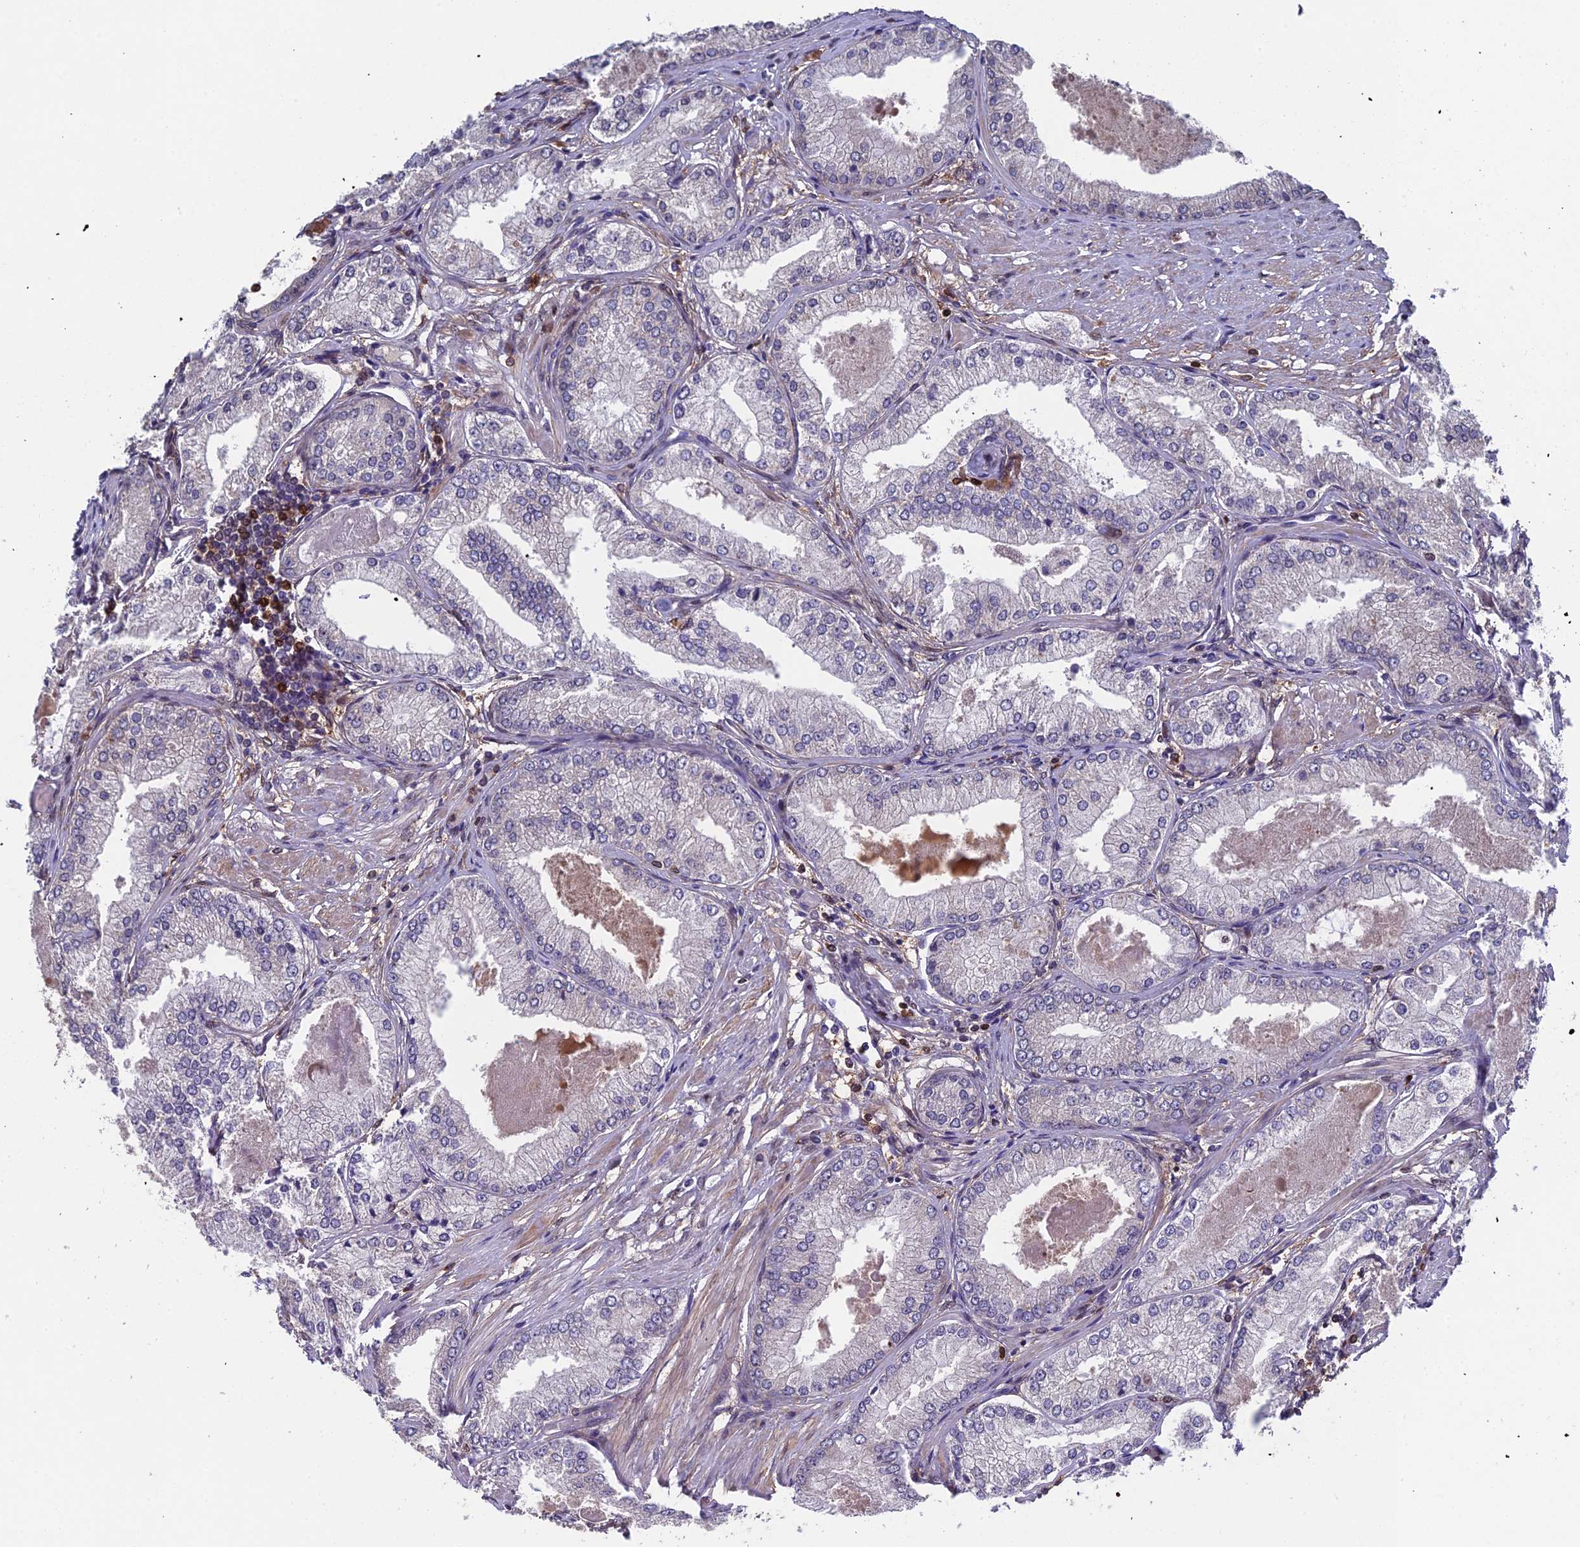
{"staining": {"intensity": "negative", "quantity": "none", "location": "none"}, "tissue": "prostate cancer", "cell_type": "Tumor cells", "image_type": "cancer", "snomed": [{"axis": "morphology", "description": "Adenocarcinoma, Low grade"}, {"axis": "topography", "description": "Prostate"}], "caption": "This is a histopathology image of immunohistochemistry (IHC) staining of low-grade adenocarcinoma (prostate), which shows no positivity in tumor cells.", "gene": "GALK2", "patient": {"sex": "male", "age": 68}}